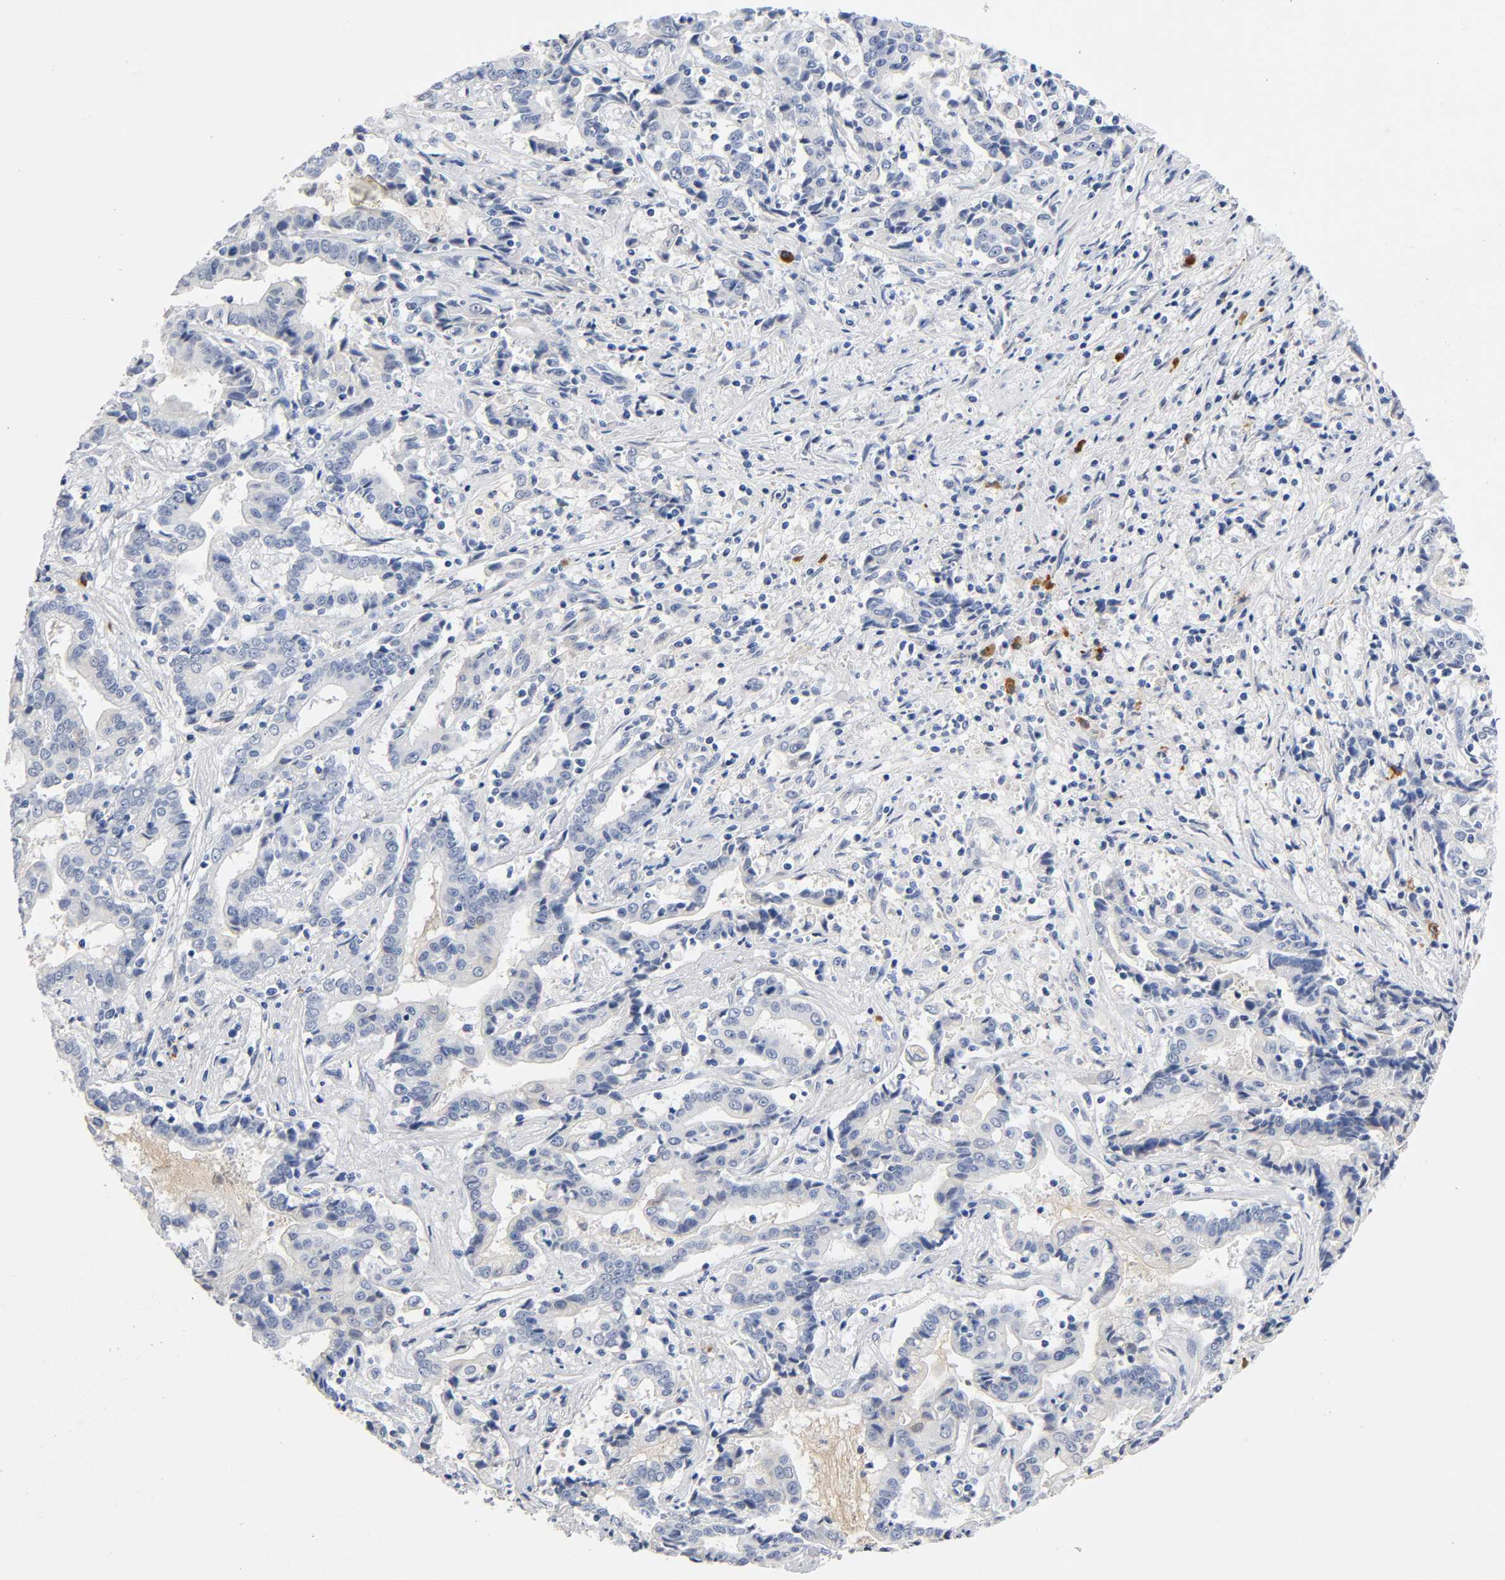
{"staining": {"intensity": "weak", "quantity": "<25%", "location": "cytoplasmic/membranous"}, "tissue": "liver cancer", "cell_type": "Tumor cells", "image_type": "cancer", "snomed": [{"axis": "morphology", "description": "Cholangiocarcinoma"}, {"axis": "topography", "description": "Liver"}], "caption": "This is an immunohistochemistry (IHC) image of liver cholangiocarcinoma. There is no expression in tumor cells.", "gene": "TNC", "patient": {"sex": "male", "age": 57}}